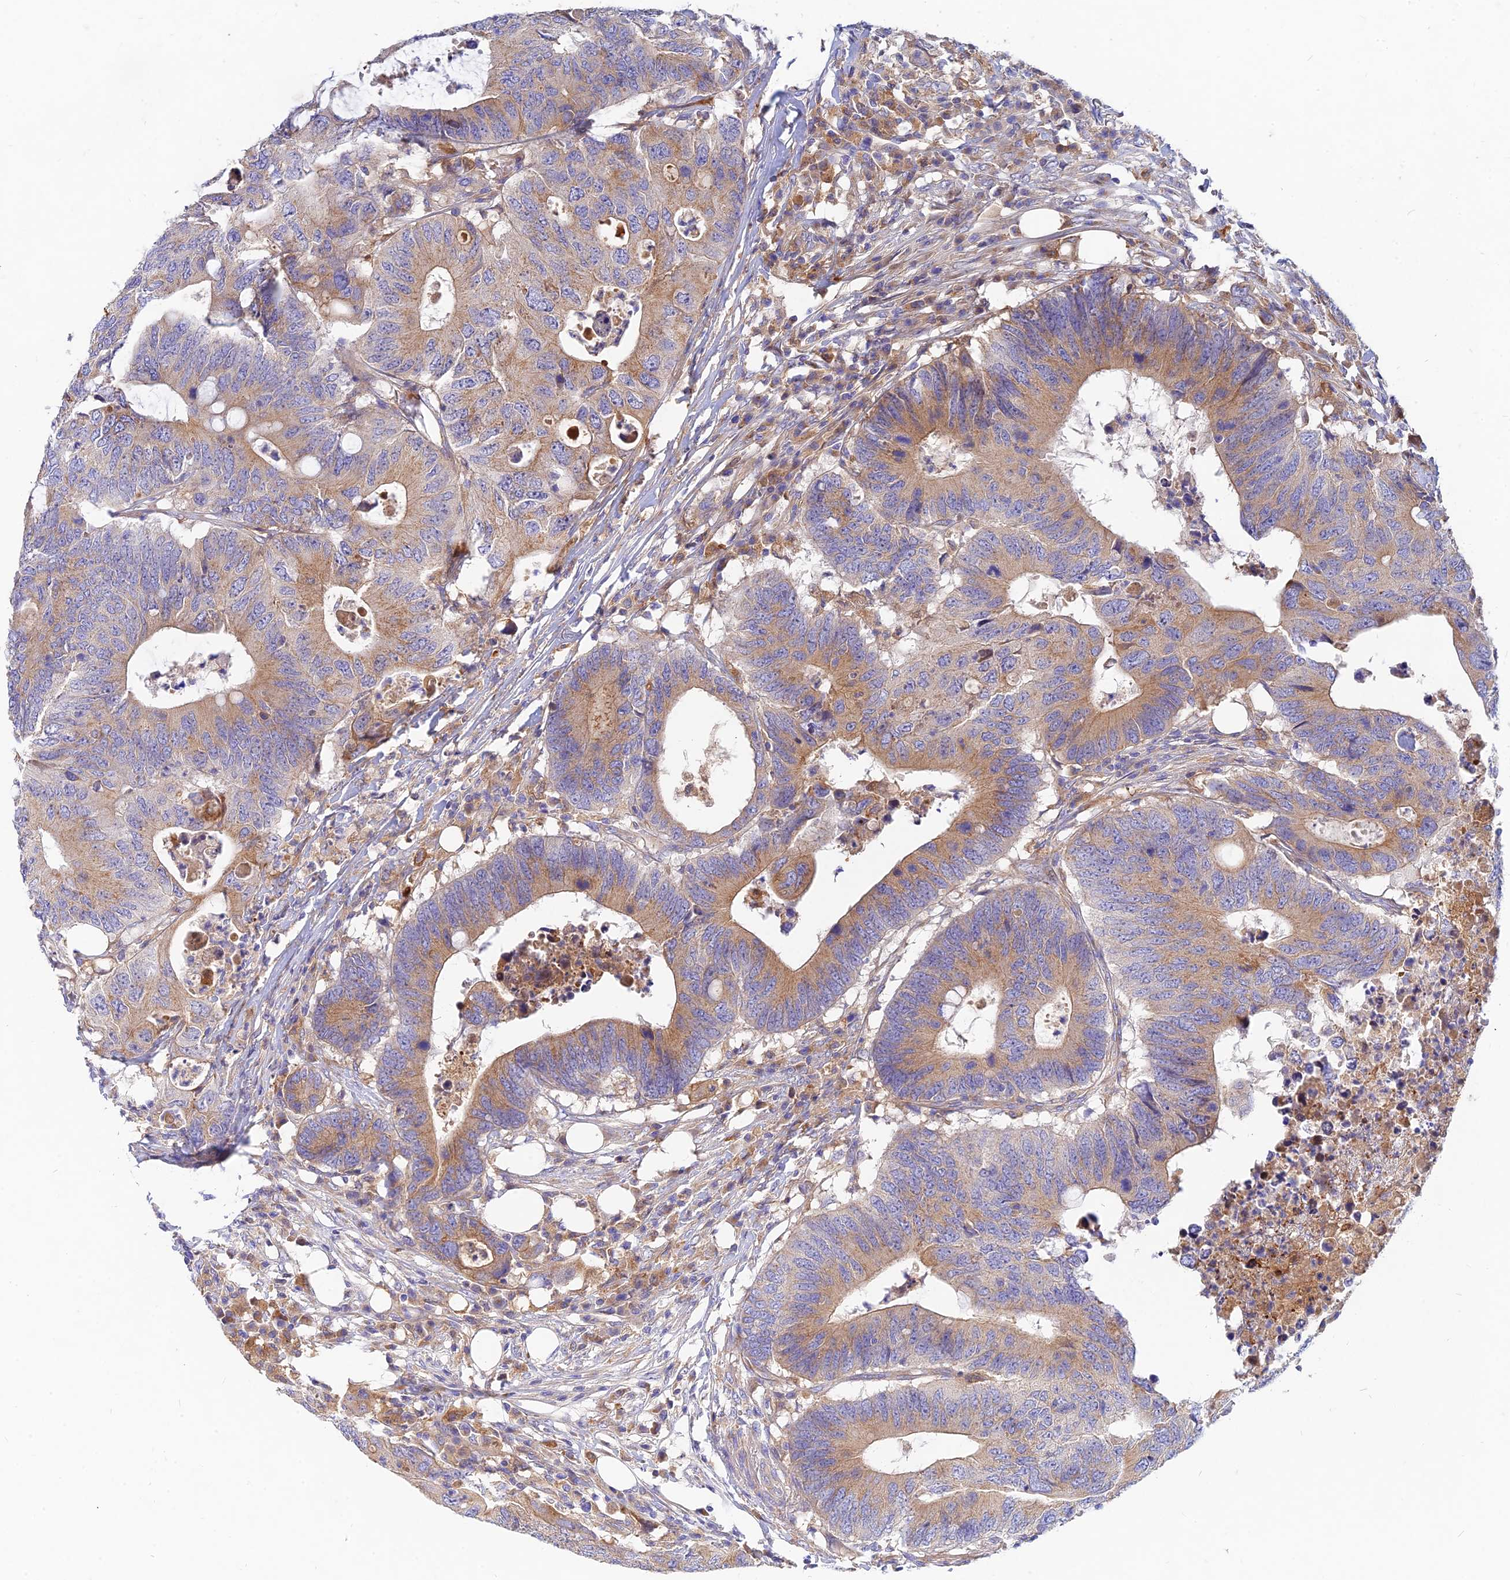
{"staining": {"intensity": "moderate", "quantity": "25%-75%", "location": "cytoplasmic/membranous"}, "tissue": "colorectal cancer", "cell_type": "Tumor cells", "image_type": "cancer", "snomed": [{"axis": "morphology", "description": "Adenocarcinoma, NOS"}, {"axis": "topography", "description": "Colon"}], "caption": "Protein staining exhibits moderate cytoplasmic/membranous positivity in about 25%-75% of tumor cells in colorectal cancer (adenocarcinoma).", "gene": "MROH1", "patient": {"sex": "male", "age": 71}}